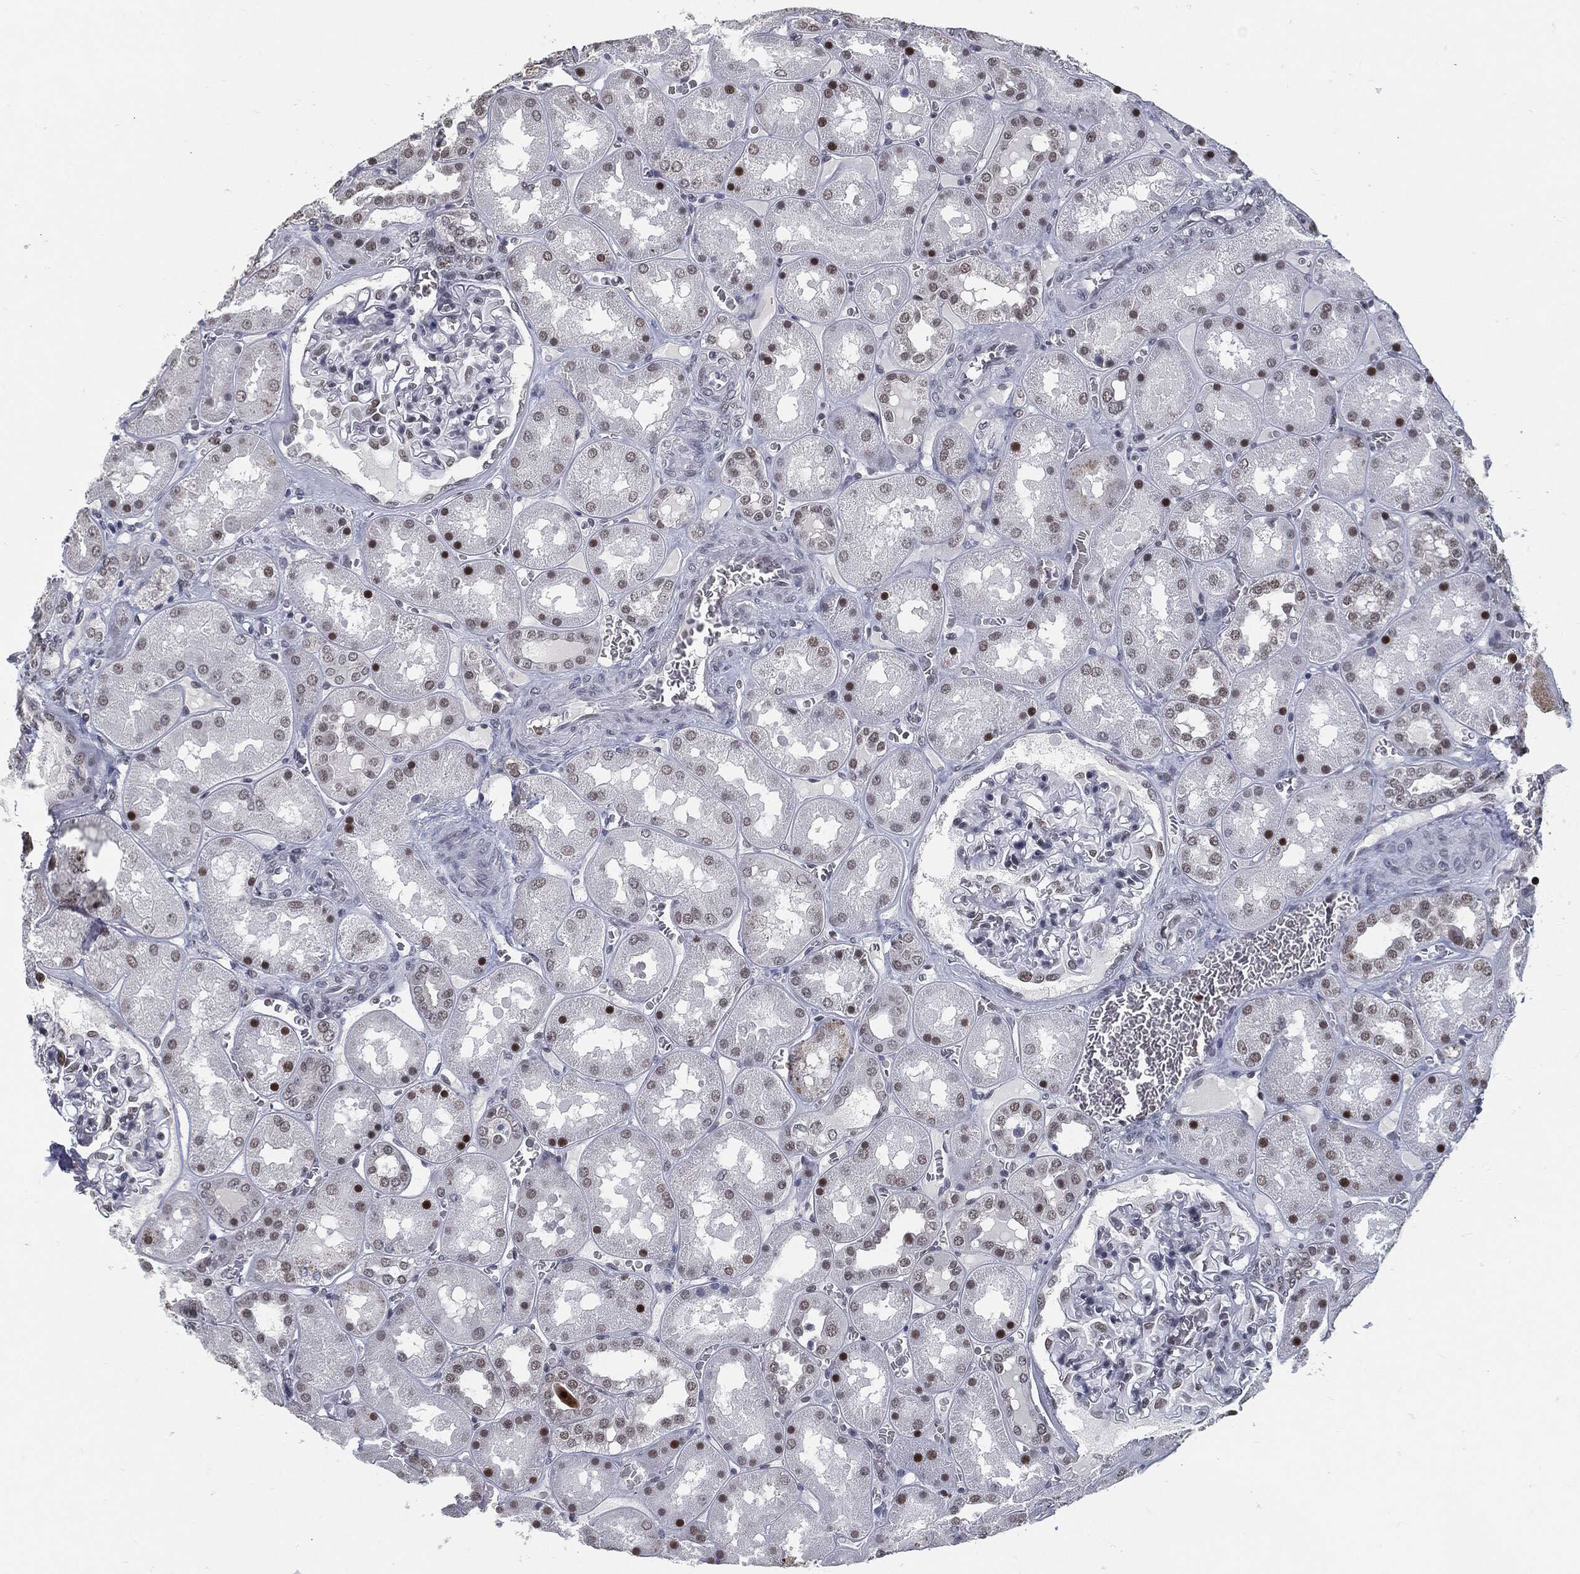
{"staining": {"intensity": "strong", "quantity": "<25%", "location": "nuclear"}, "tissue": "kidney", "cell_type": "Cells in glomeruli", "image_type": "normal", "snomed": [{"axis": "morphology", "description": "Normal tissue, NOS"}, {"axis": "topography", "description": "Kidney"}], "caption": "Immunohistochemistry (IHC) of benign human kidney shows medium levels of strong nuclear expression in about <25% of cells in glomeruli.", "gene": "ANXA1", "patient": {"sex": "male", "age": 73}}